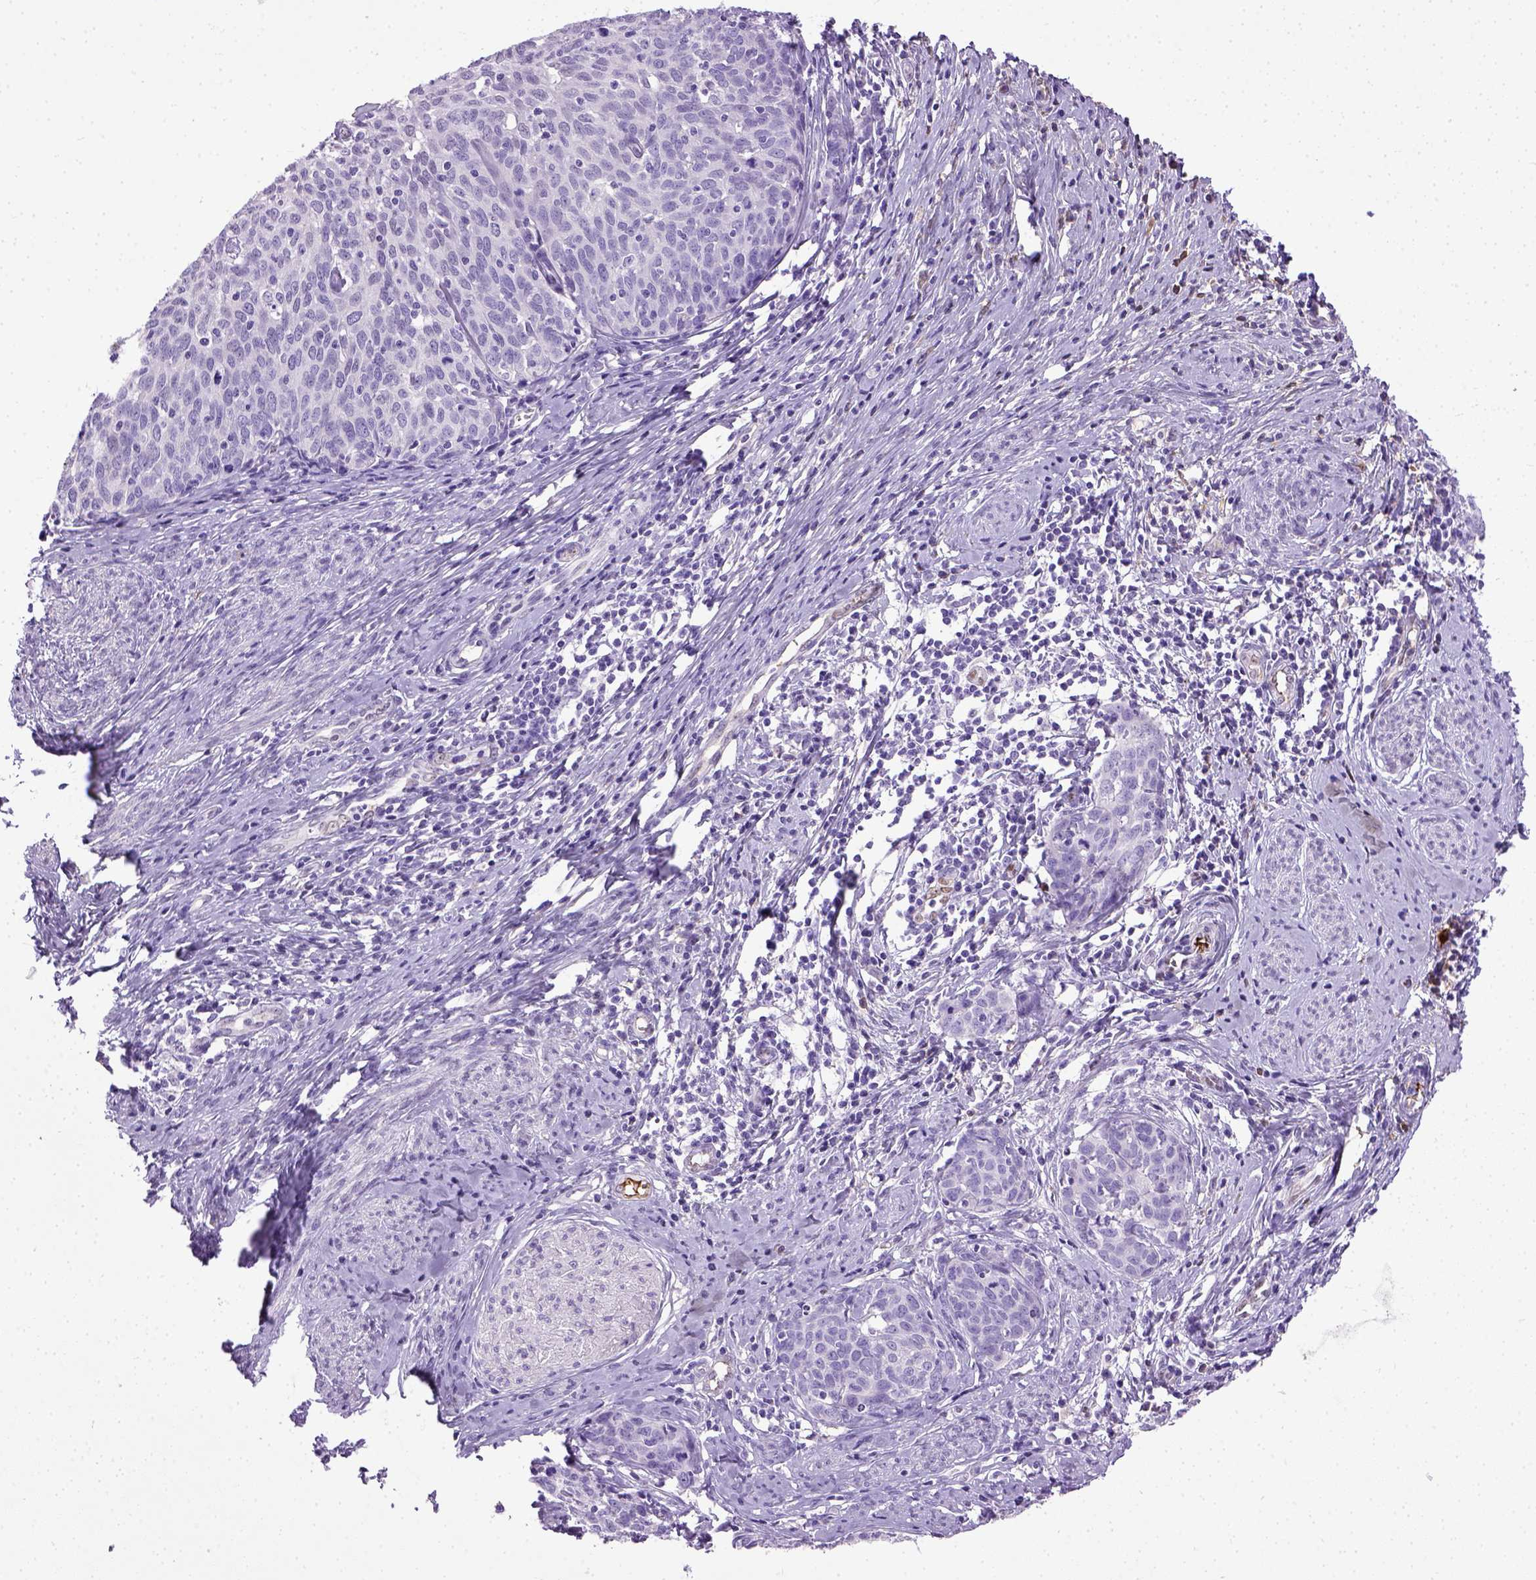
{"staining": {"intensity": "negative", "quantity": "none", "location": "none"}, "tissue": "cervical cancer", "cell_type": "Tumor cells", "image_type": "cancer", "snomed": [{"axis": "morphology", "description": "Squamous cell carcinoma, NOS"}, {"axis": "topography", "description": "Cervix"}], "caption": "This histopathology image is of squamous cell carcinoma (cervical) stained with immunohistochemistry to label a protein in brown with the nuclei are counter-stained blue. There is no staining in tumor cells.", "gene": "ADAMTS8", "patient": {"sex": "female", "age": 62}}